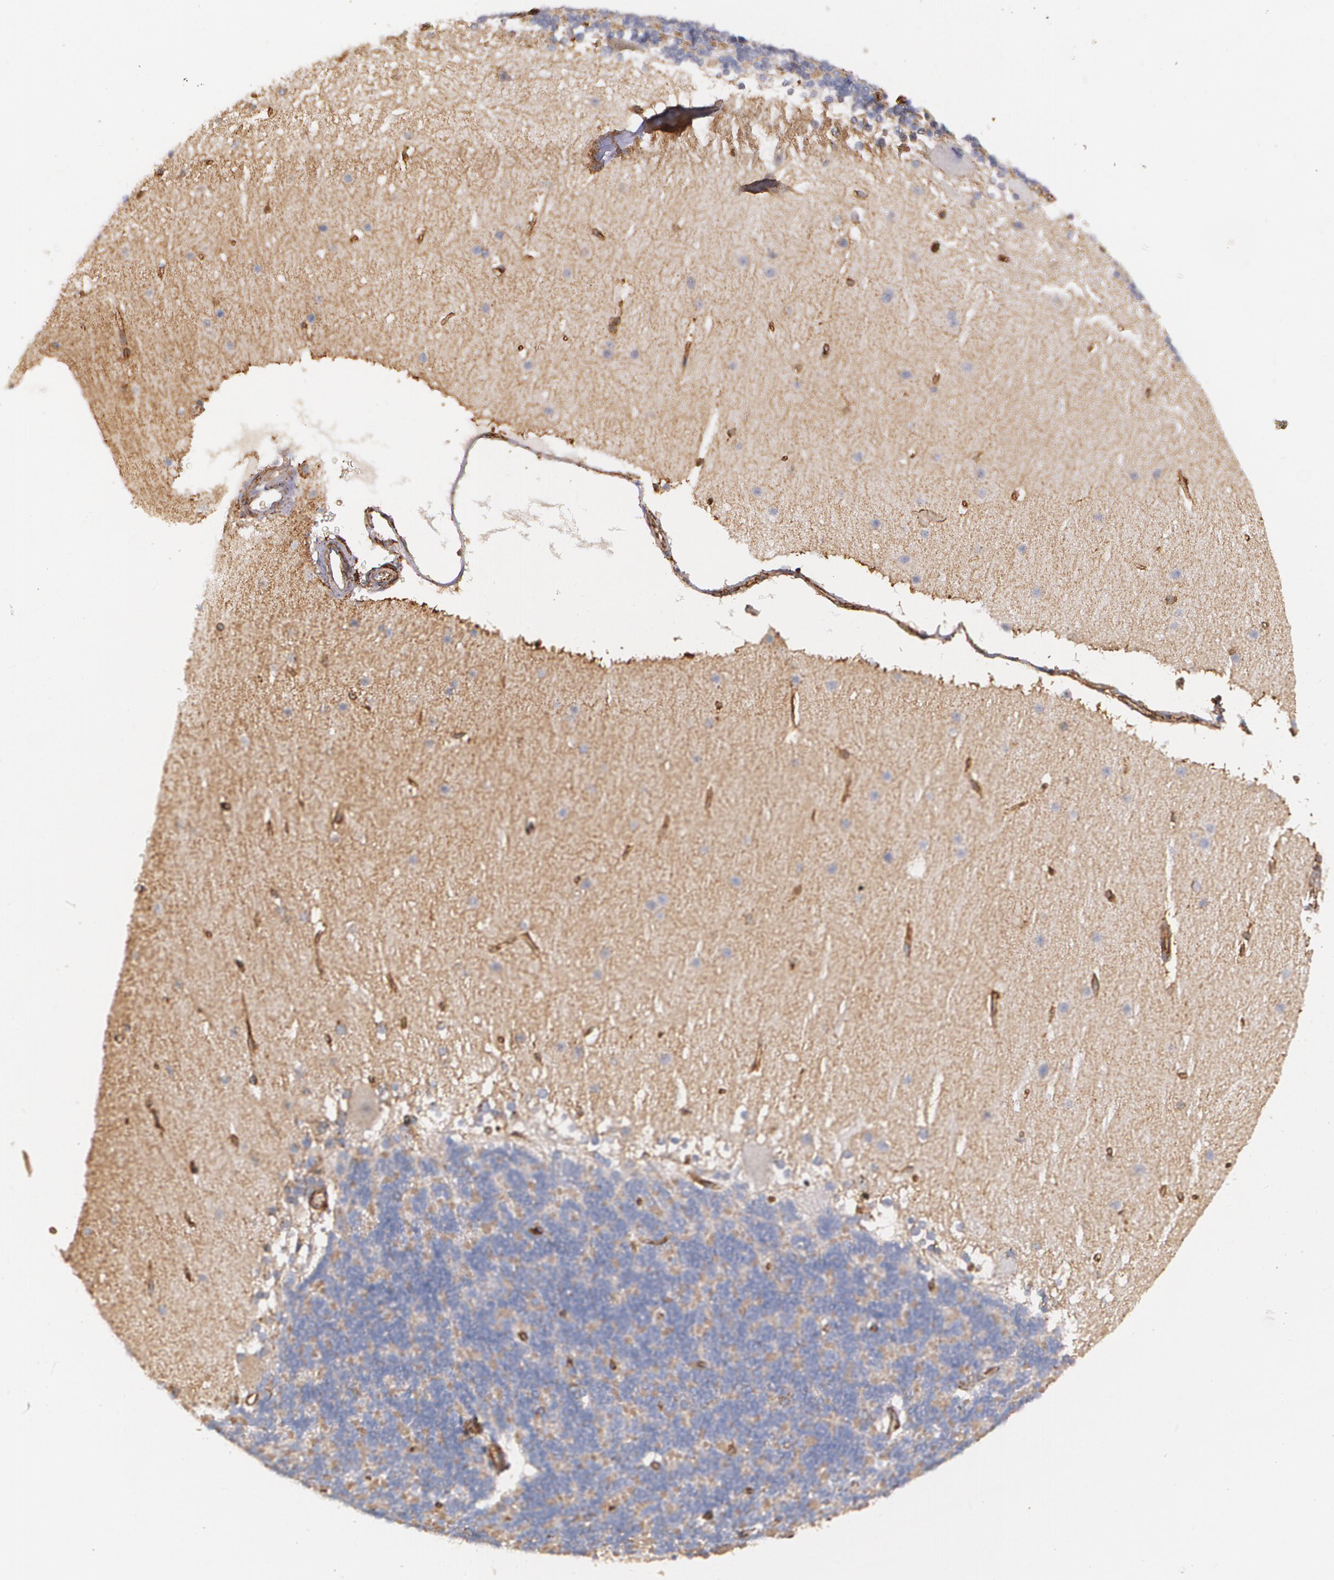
{"staining": {"intensity": "negative", "quantity": "none", "location": "none"}, "tissue": "cerebellum", "cell_type": "Cells in granular layer", "image_type": "normal", "snomed": [{"axis": "morphology", "description": "Normal tissue, NOS"}, {"axis": "topography", "description": "Cerebellum"}], "caption": "Cells in granular layer show no significant staining in unremarkable cerebellum.", "gene": "TJP1", "patient": {"sex": "female", "age": 19}}